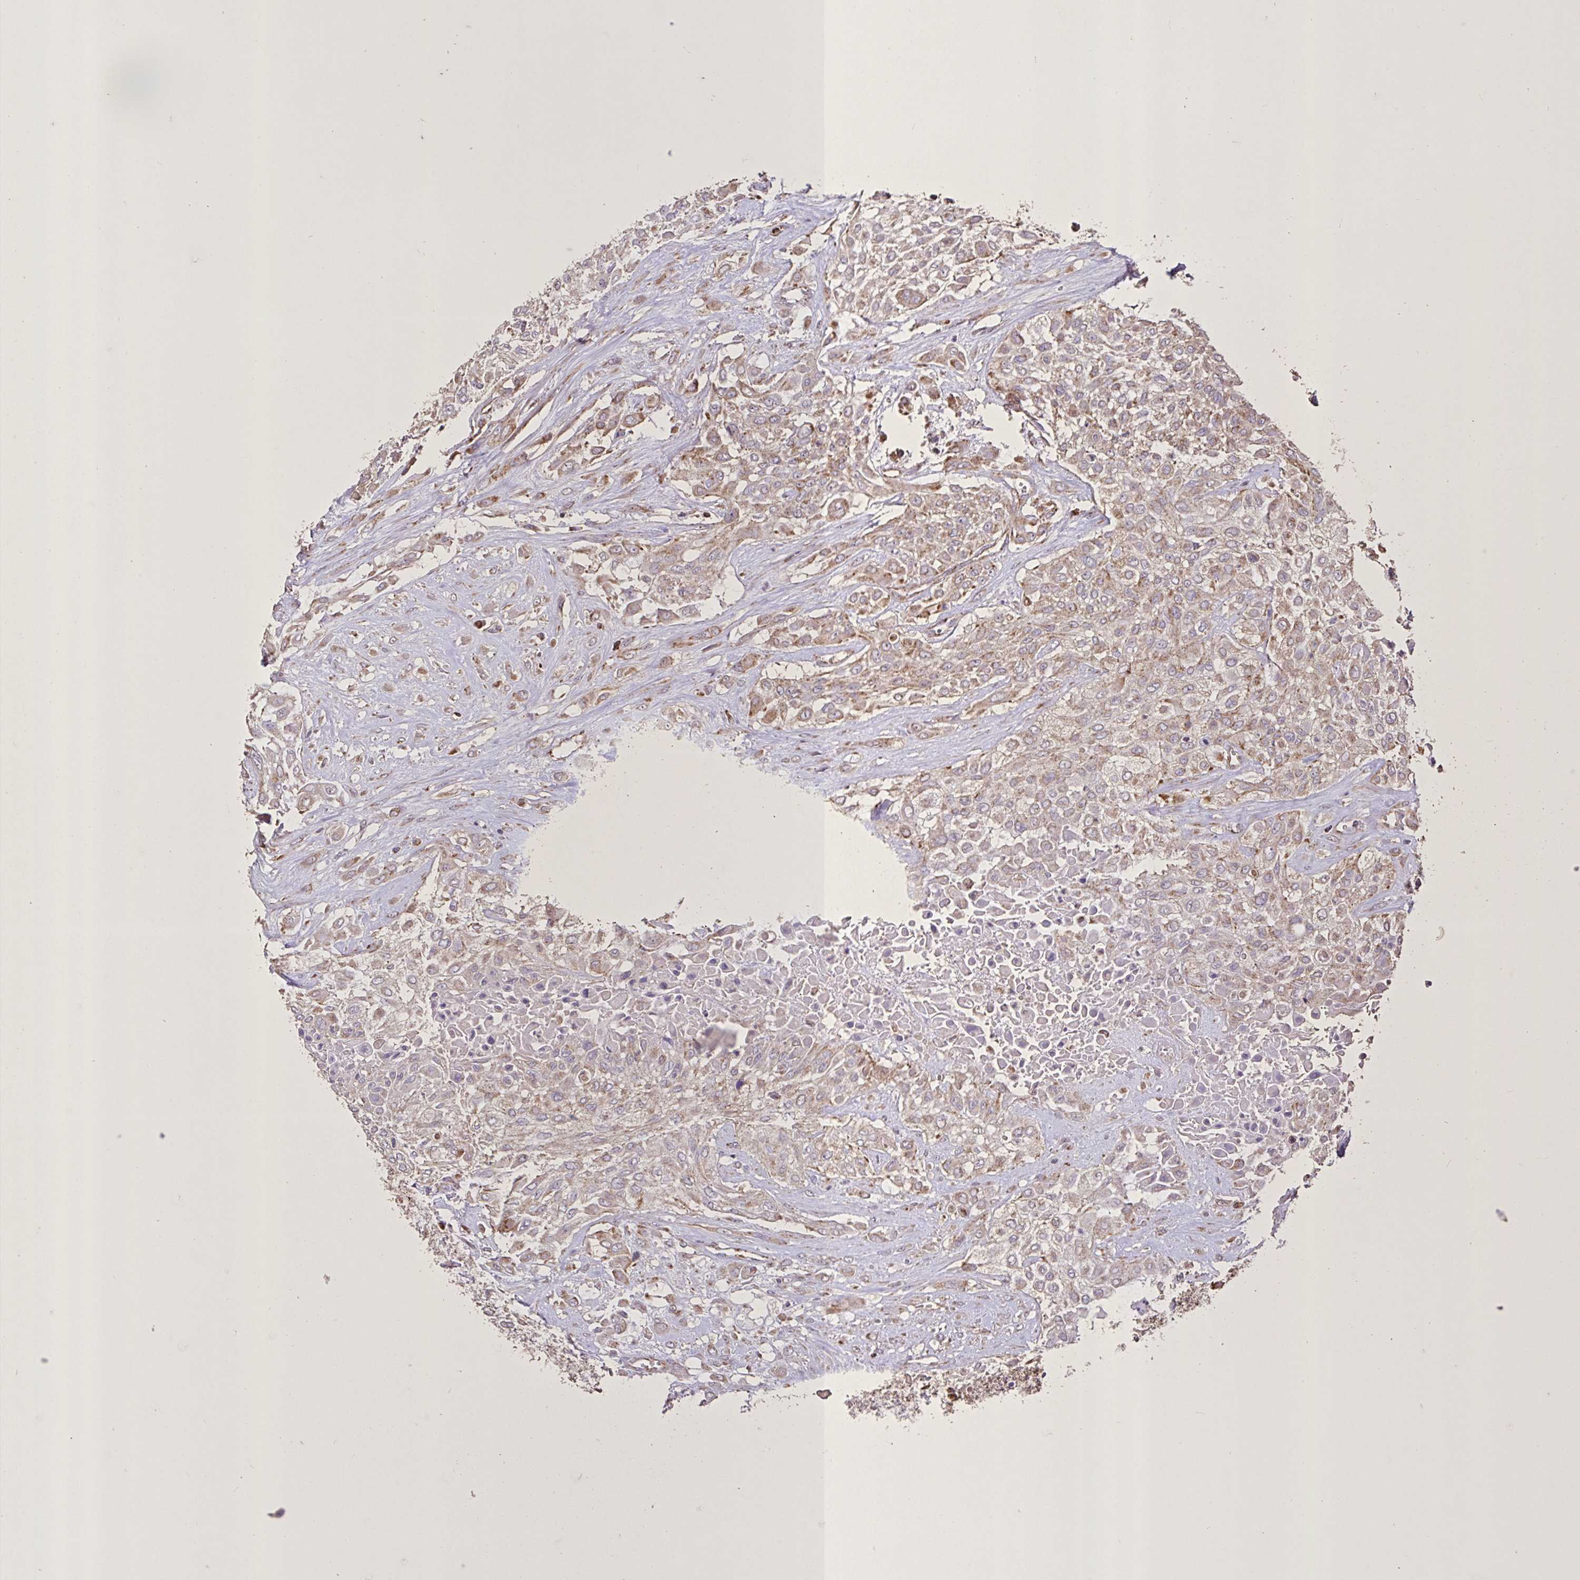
{"staining": {"intensity": "weak", "quantity": ">75%", "location": "cytoplasmic/membranous"}, "tissue": "urothelial cancer", "cell_type": "Tumor cells", "image_type": "cancer", "snomed": [{"axis": "morphology", "description": "Urothelial carcinoma, High grade"}, {"axis": "topography", "description": "Urinary bladder"}], "caption": "IHC photomicrograph of urothelial cancer stained for a protein (brown), which shows low levels of weak cytoplasmic/membranous expression in approximately >75% of tumor cells.", "gene": "AGK", "patient": {"sex": "male", "age": 57}}